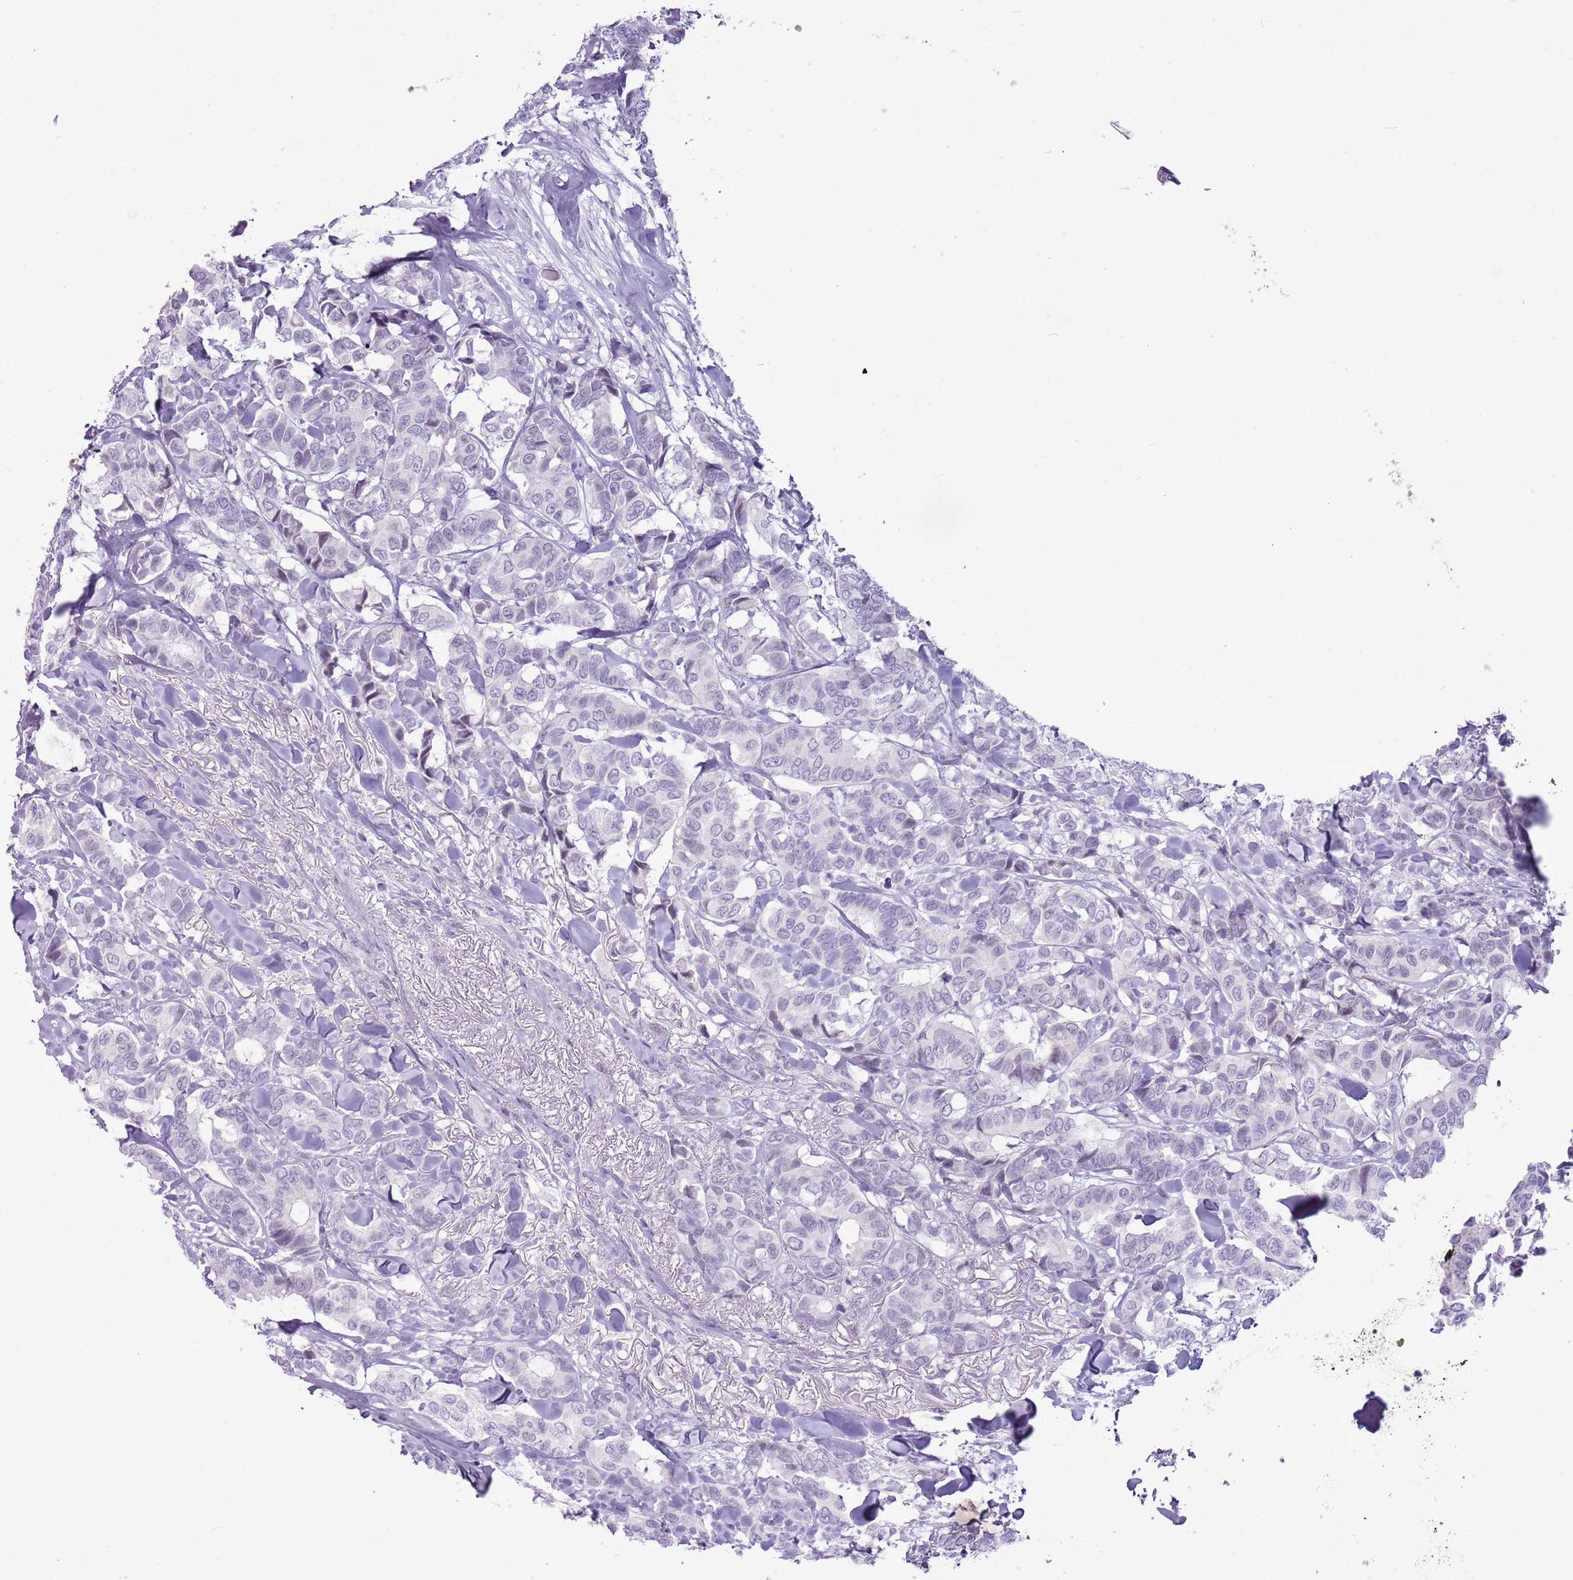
{"staining": {"intensity": "negative", "quantity": "none", "location": "none"}, "tissue": "breast cancer", "cell_type": "Tumor cells", "image_type": "cancer", "snomed": [{"axis": "morphology", "description": "Duct carcinoma"}, {"axis": "topography", "description": "Breast"}], "caption": "High magnification brightfield microscopy of breast cancer stained with DAB (3,3'-diaminobenzidine) (brown) and counterstained with hematoxylin (blue): tumor cells show no significant positivity. The staining is performed using DAB (3,3'-diaminobenzidine) brown chromogen with nuclei counter-stained in using hematoxylin.", "gene": "RPL3L", "patient": {"sex": "female", "age": 87}}